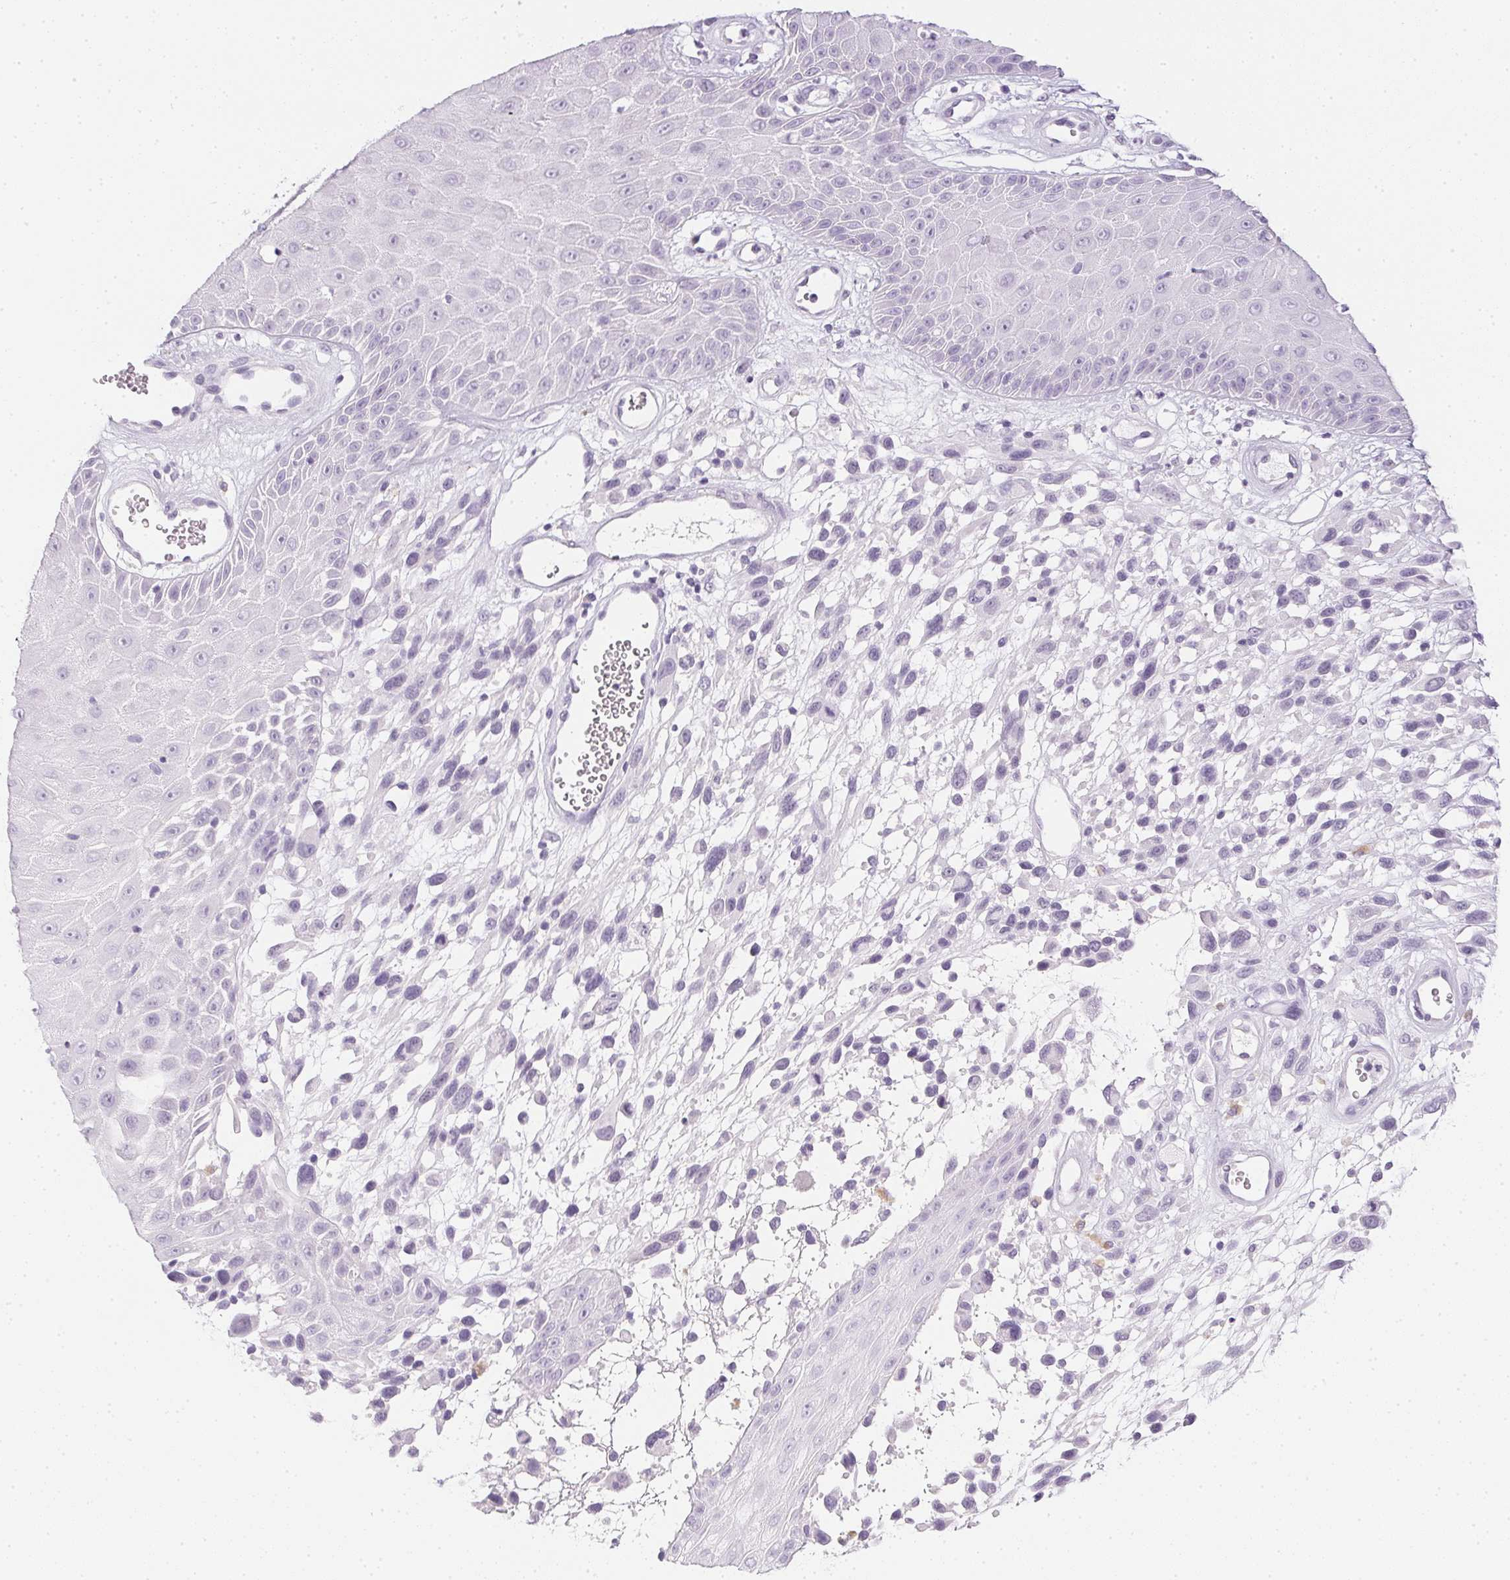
{"staining": {"intensity": "negative", "quantity": "none", "location": "none"}, "tissue": "melanoma", "cell_type": "Tumor cells", "image_type": "cancer", "snomed": [{"axis": "morphology", "description": "Malignant melanoma, NOS"}, {"axis": "topography", "description": "Skin"}], "caption": "The immunohistochemistry (IHC) photomicrograph has no significant positivity in tumor cells of melanoma tissue.", "gene": "PPY", "patient": {"sex": "male", "age": 68}}